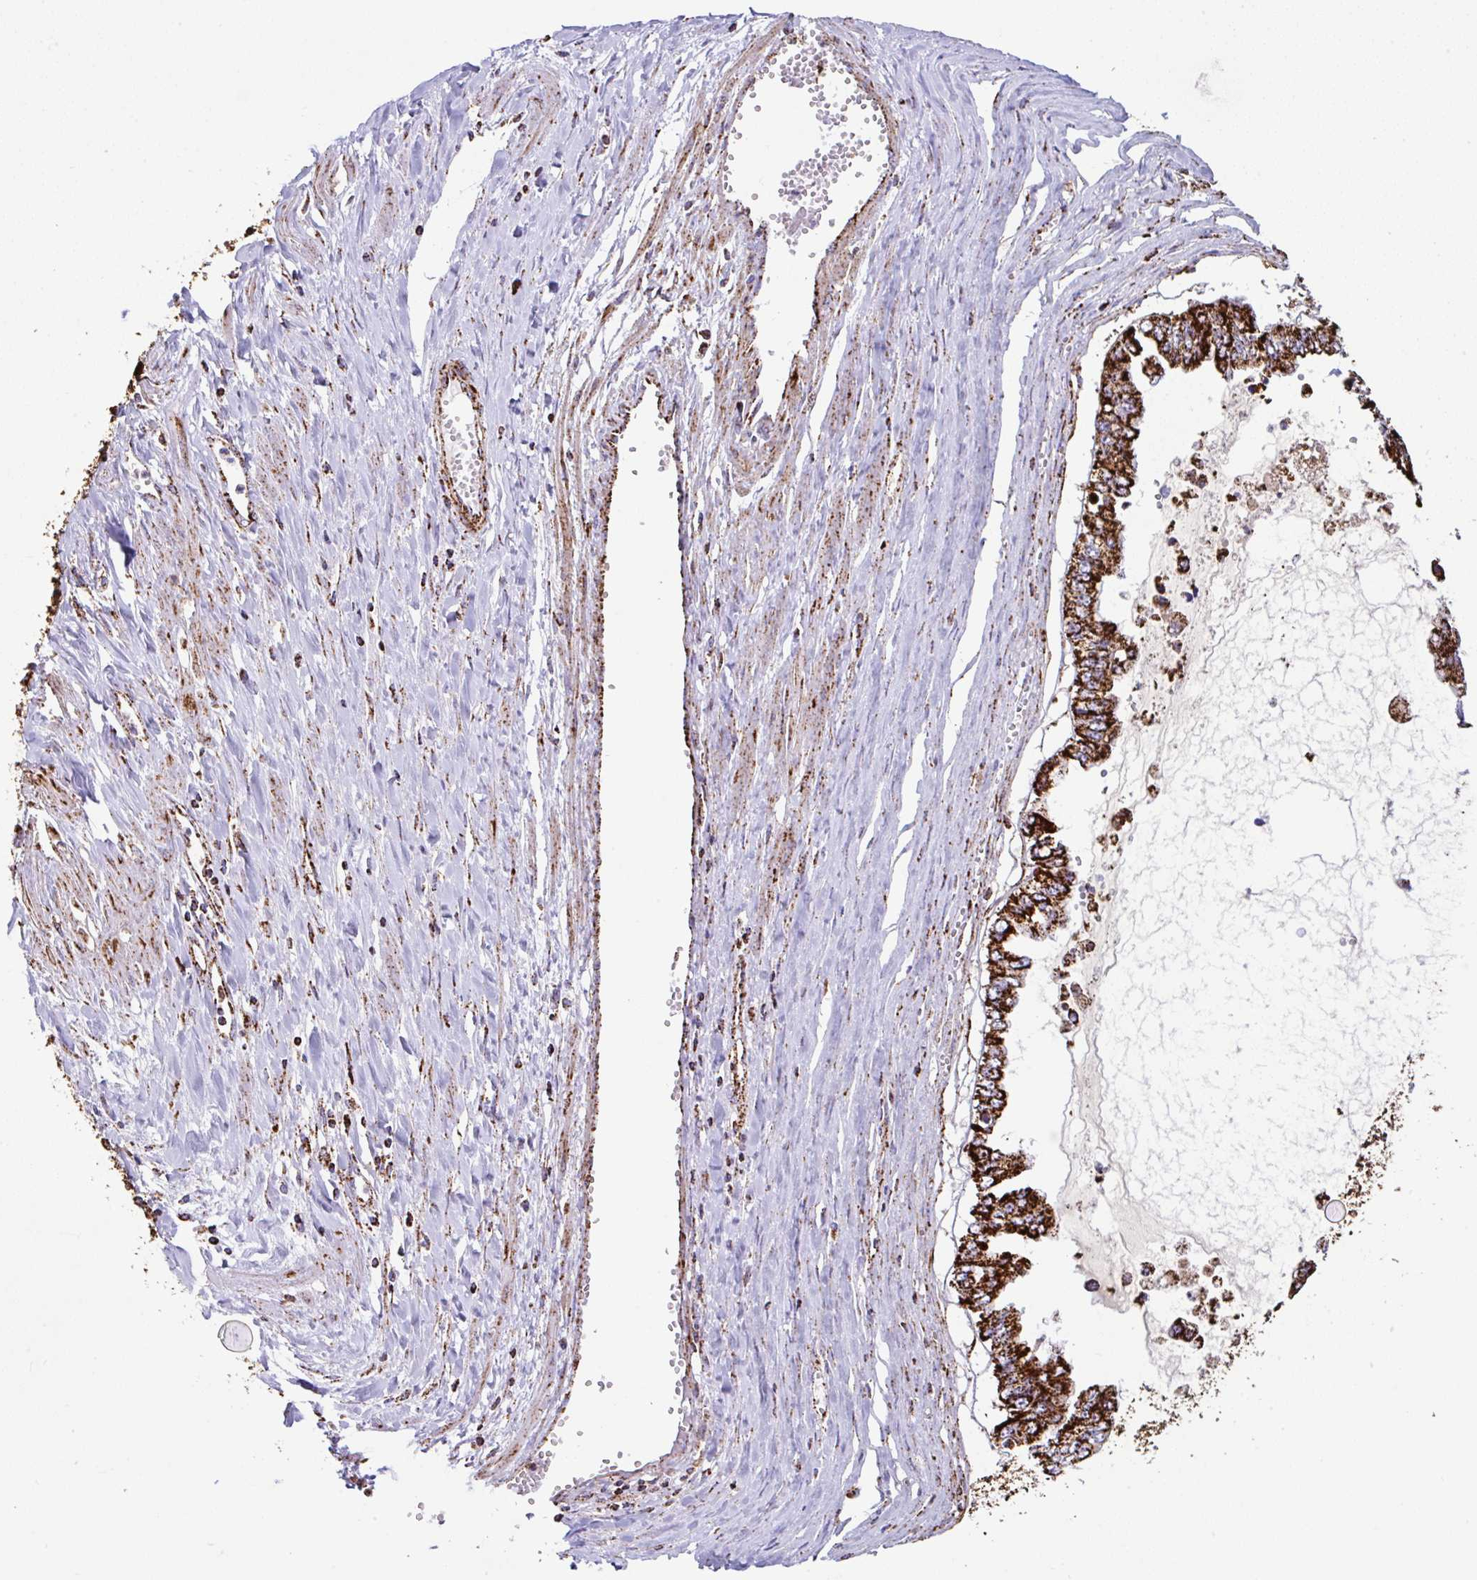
{"staining": {"intensity": "strong", "quantity": ">75%", "location": "cytoplasmic/membranous"}, "tissue": "ovarian cancer", "cell_type": "Tumor cells", "image_type": "cancer", "snomed": [{"axis": "morphology", "description": "Cystadenocarcinoma, mucinous, NOS"}, {"axis": "topography", "description": "Ovary"}], "caption": "Protein expression analysis of ovarian cancer (mucinous cystadenocarcinoma) exhibits strong cytoplasmic/membranous staining in approximately >75% of tumor cells.", "gene": "ANKRD33B", "patient": {"sex": "female", "age": 72}}